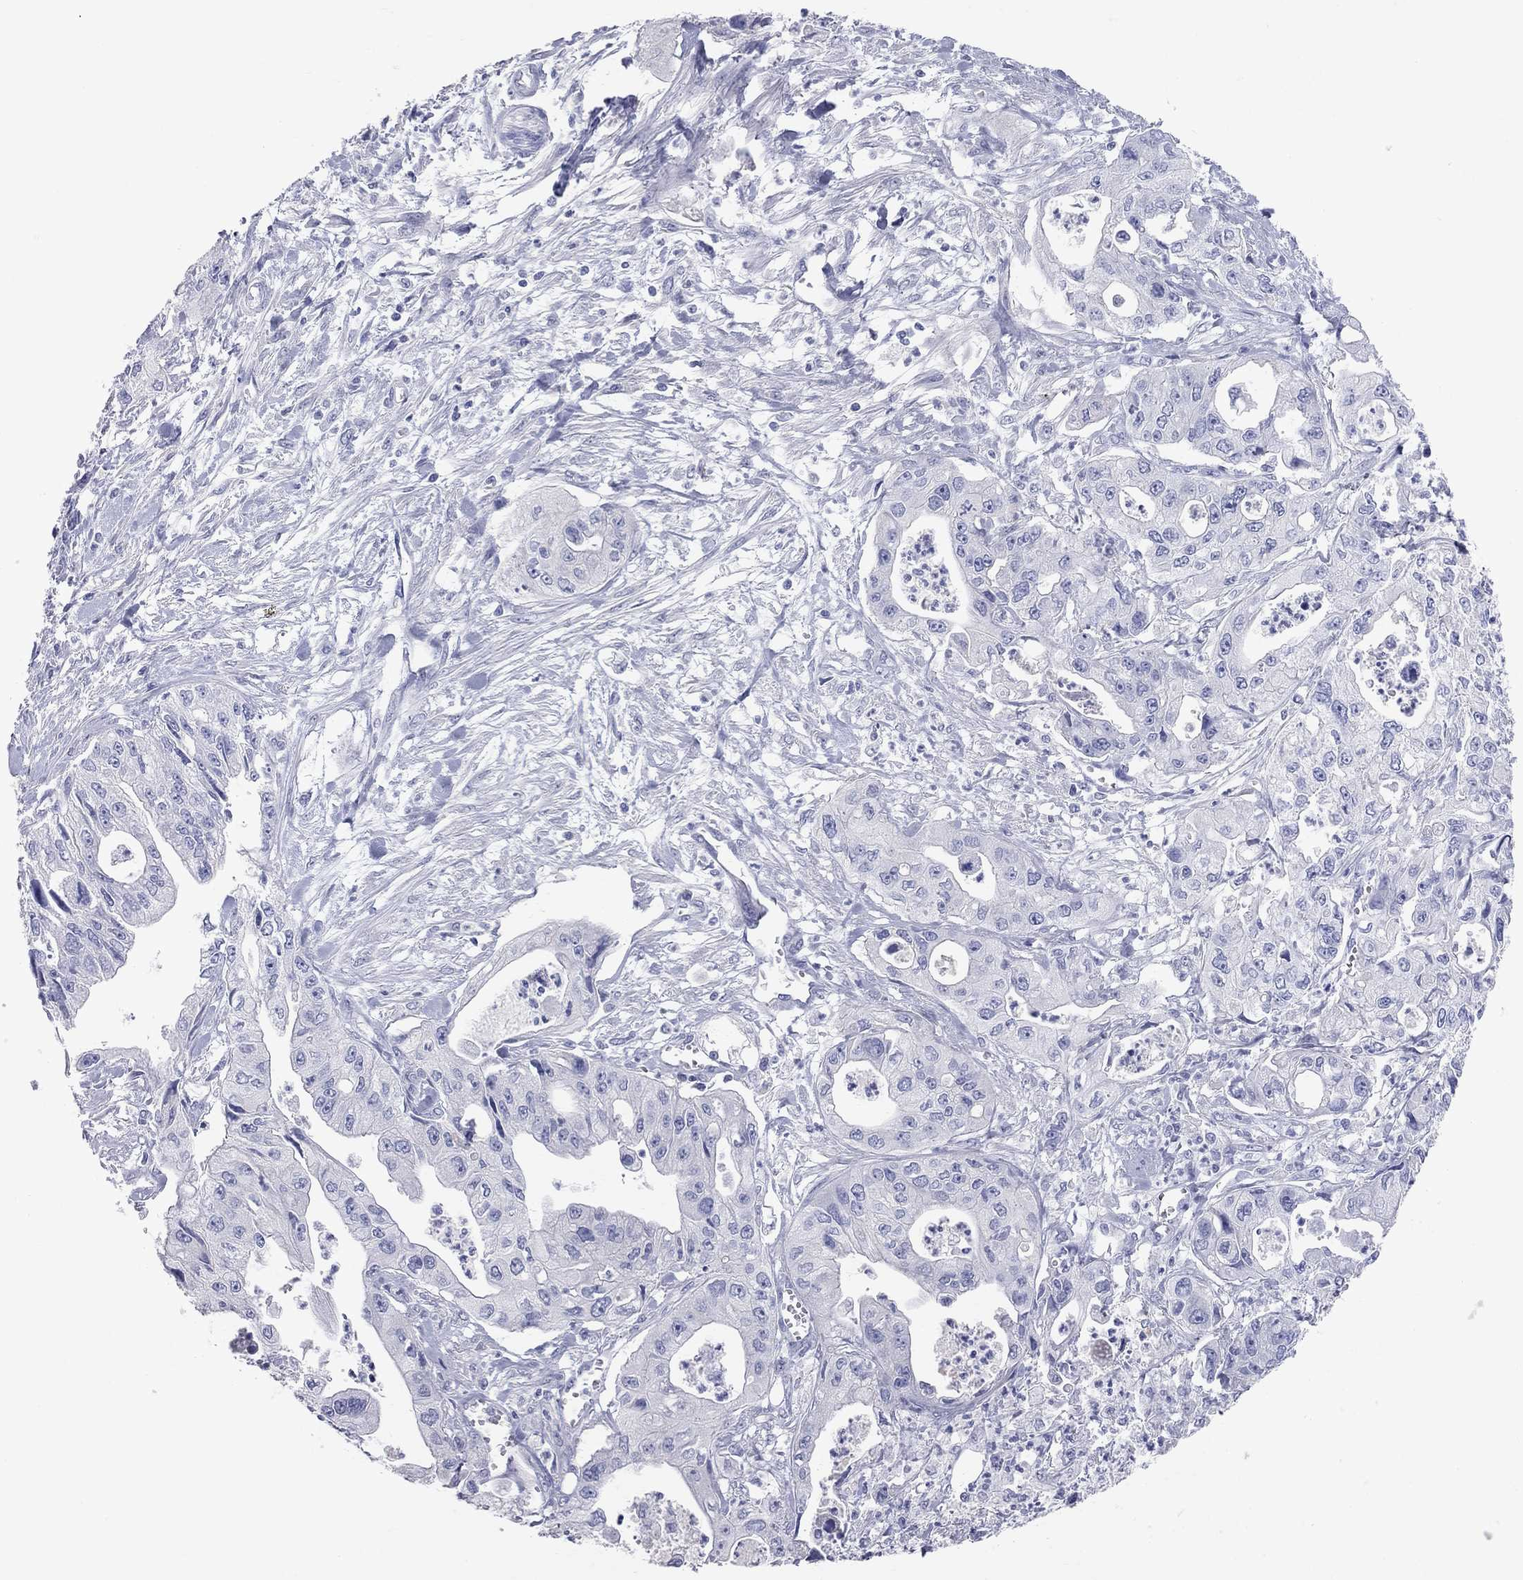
{"staining": {"intensity": "negative", "quantity": "none", "location": "none"}, "tissue": "pancreatic cancer", "cell_type": "Tumor cells", "image_type": "cancer", "snomed": [{"axis": "morphology", "description": "Adenocarcinoma, NOS"}, {"axis": "topography", "description": "Pancreas"}], "caption": "Immunohistochemistry (IHC) micrograph of adenocarcinoma (pancreatic) stained for a protein (brown), which displays no positivity in tumor cells.", "gene": "AOX1", "patient": {"sex": "male", "age": 70}}